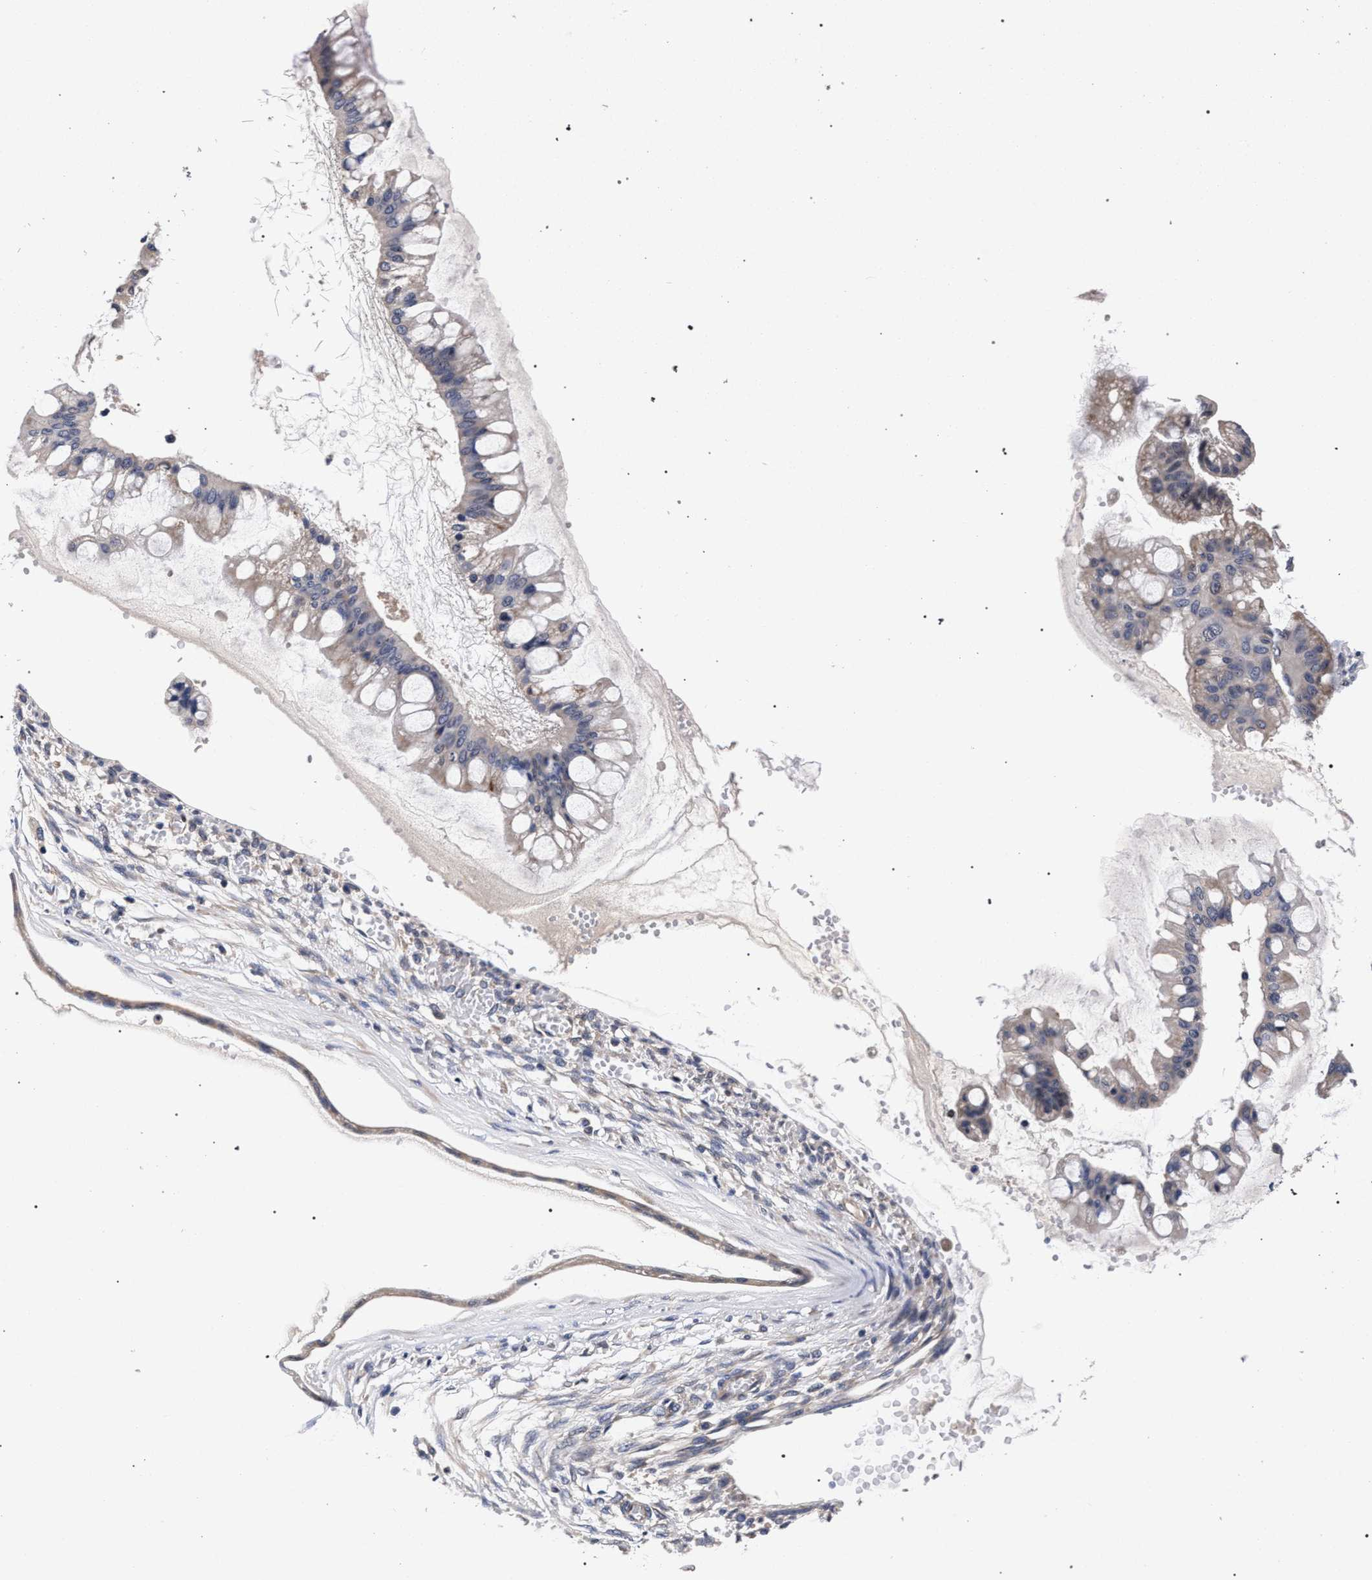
{"staining": {"intensity": "weak", "quantity": "<25%", "location": "cytoplasmic/membranous"}, "tissue": "ovarian cancer", "cell_type": "Tumor cells", "image_type": "cancer", "snomed": [{"axis": "morphology", "description": "Cystadenocarcinoma, mucinous, NOS"}, {"axis": "topography", "description": "Ovary"}], "caption": "Micrograph shows no protein positivity in tumor cells of ovarian cancer tissue.", "gene": "CFAP95", "patient": {"sex": "female", "age": 73}}